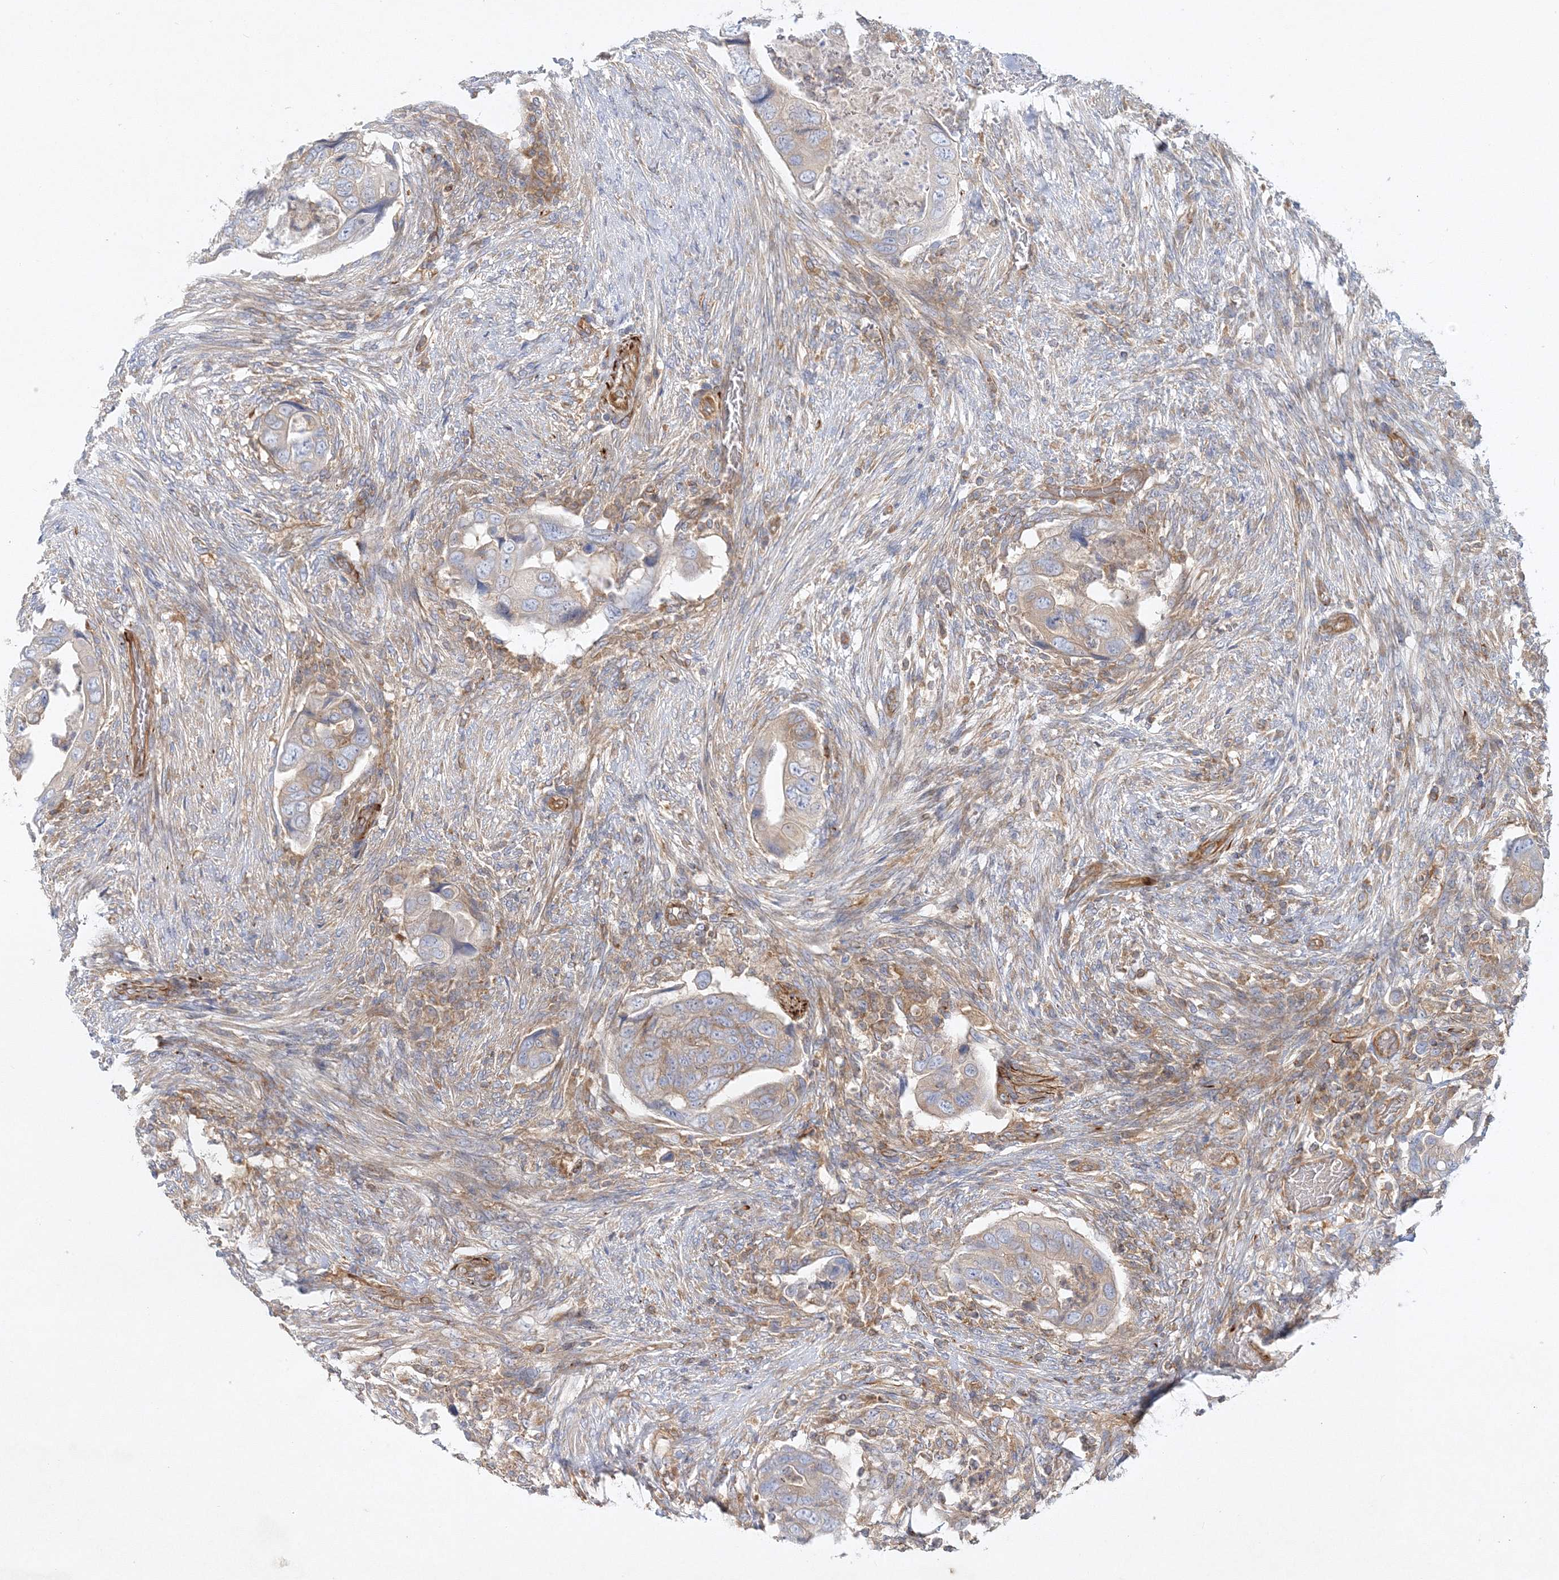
{"staining": {"intensity": "weak", "quantity": "25%-75%", "location": "cytoplasmic/membranous"}, "tissue": "colorectal cancer", "cell_type": "Tumor cells", "image_type": "cancer", "snomed": [{"axis": "morphology", "description": "Adenocarcinoma, NOS"}, {"axis": "topography", "description": "Rectum"}], "caption": "This histopathology image shows immunohistochemistry staining of human adenocarcinoma (colorectal), with low weak cytoplasmic/membranous staining in approximately 25%-75% of tumor cells.", "gene": "WDR37", "patient": {"sex": "male", "age": 63}}